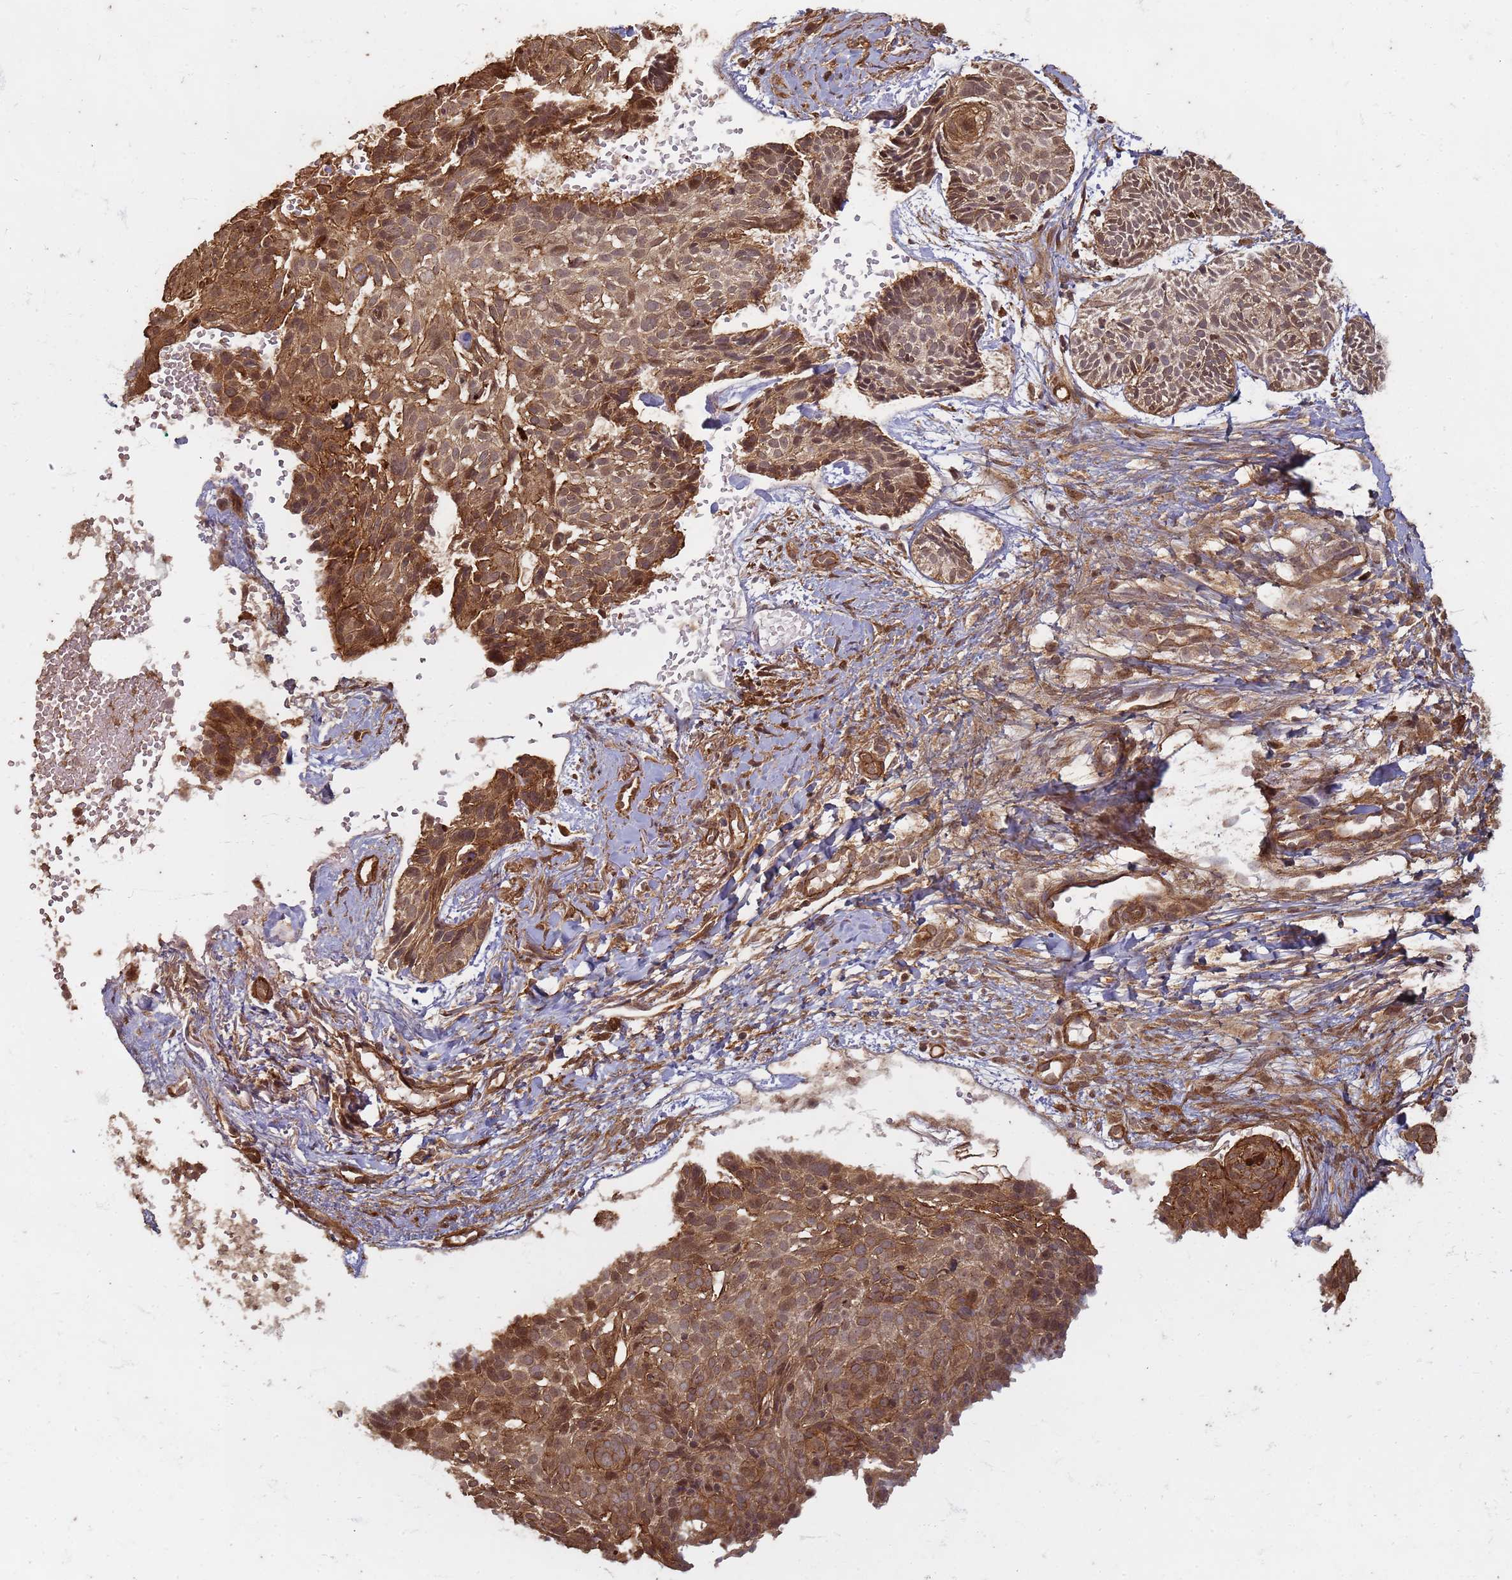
{"staining": {"intensity": "moderate", "quantity": "25%-75%", "location": "cytoplasmic/membranous,nuclear"}, "tissue": "skin cancer", "cell_type": "Tumor cells", "image_type": "cancer", "snomed": [{"axis": "morphology", "description": "Normal tissue, NOS"}, {"axis": "morphology", "description": "Basal cell carcinoma"}, {"axis": "topography", "description": "Skin"}], "caption": "Immunohistochemical staining of skin cancer shows moderate cytoplasmic/membranous and nuclear protein staining in approximately 25%-75% of tumor cells.", "gene": "KIF26A", "patient": {"sex": "male", "age": 66}}